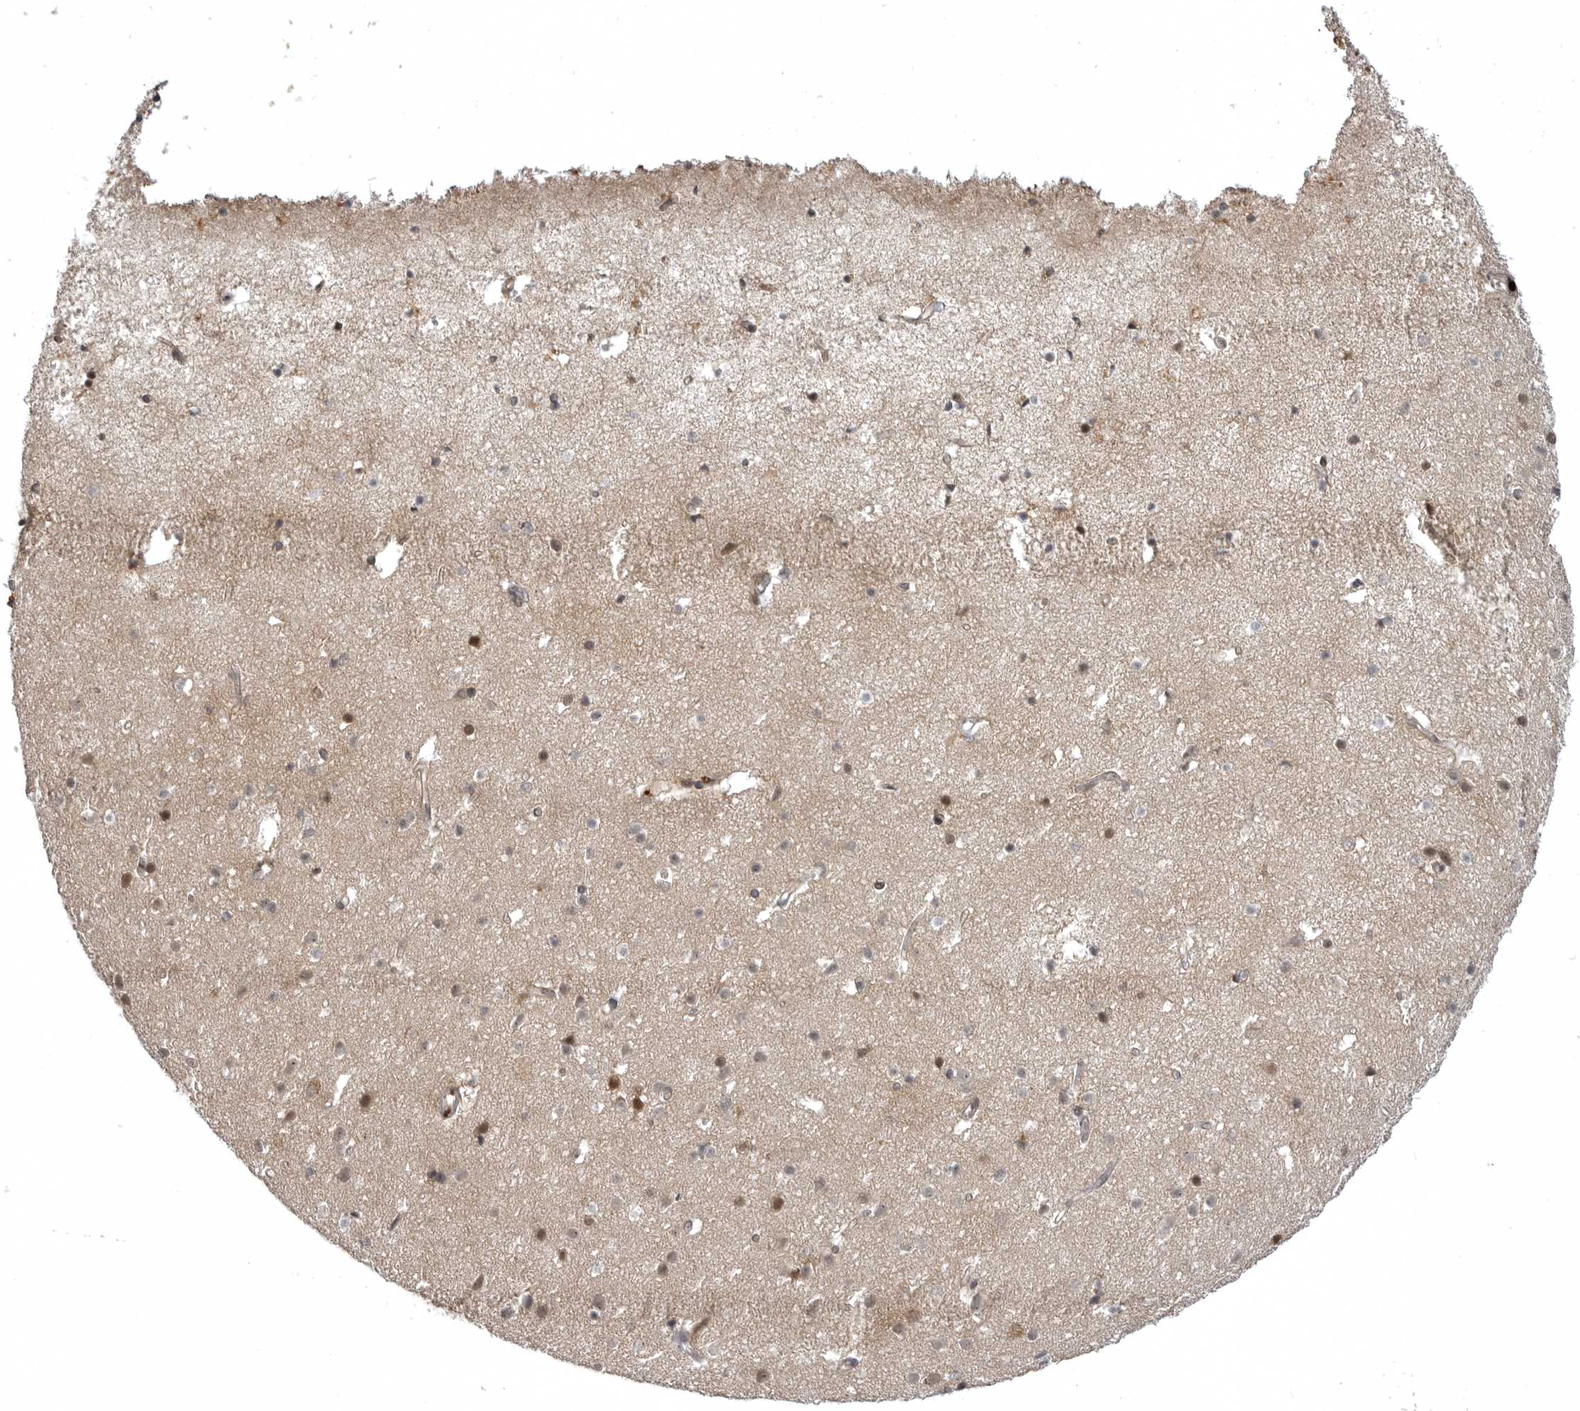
{"staining": {"intensity": "moderate", "quantity": "<25%", "location": "cytoplasmic/membranous,nuclear"}, "tissue": "cerebral cortex", "cell_type": "Endothelial cells", "image_type": "normal", "snomed": [{"axis": "morphology", "description": "Normal tissue, NOS"}, {"axis": "topography", "description": "Cerebral cortex"}], "caption": "Immunohistochemistry (IHC) of normal cerebral cortex displays low levels of moderate cytoplasmic/membranous,nuclear positivity in approximately <25% of endothelial cells.", "gene": "SNX16", "patient": {"sex": "male", "age": 54}}